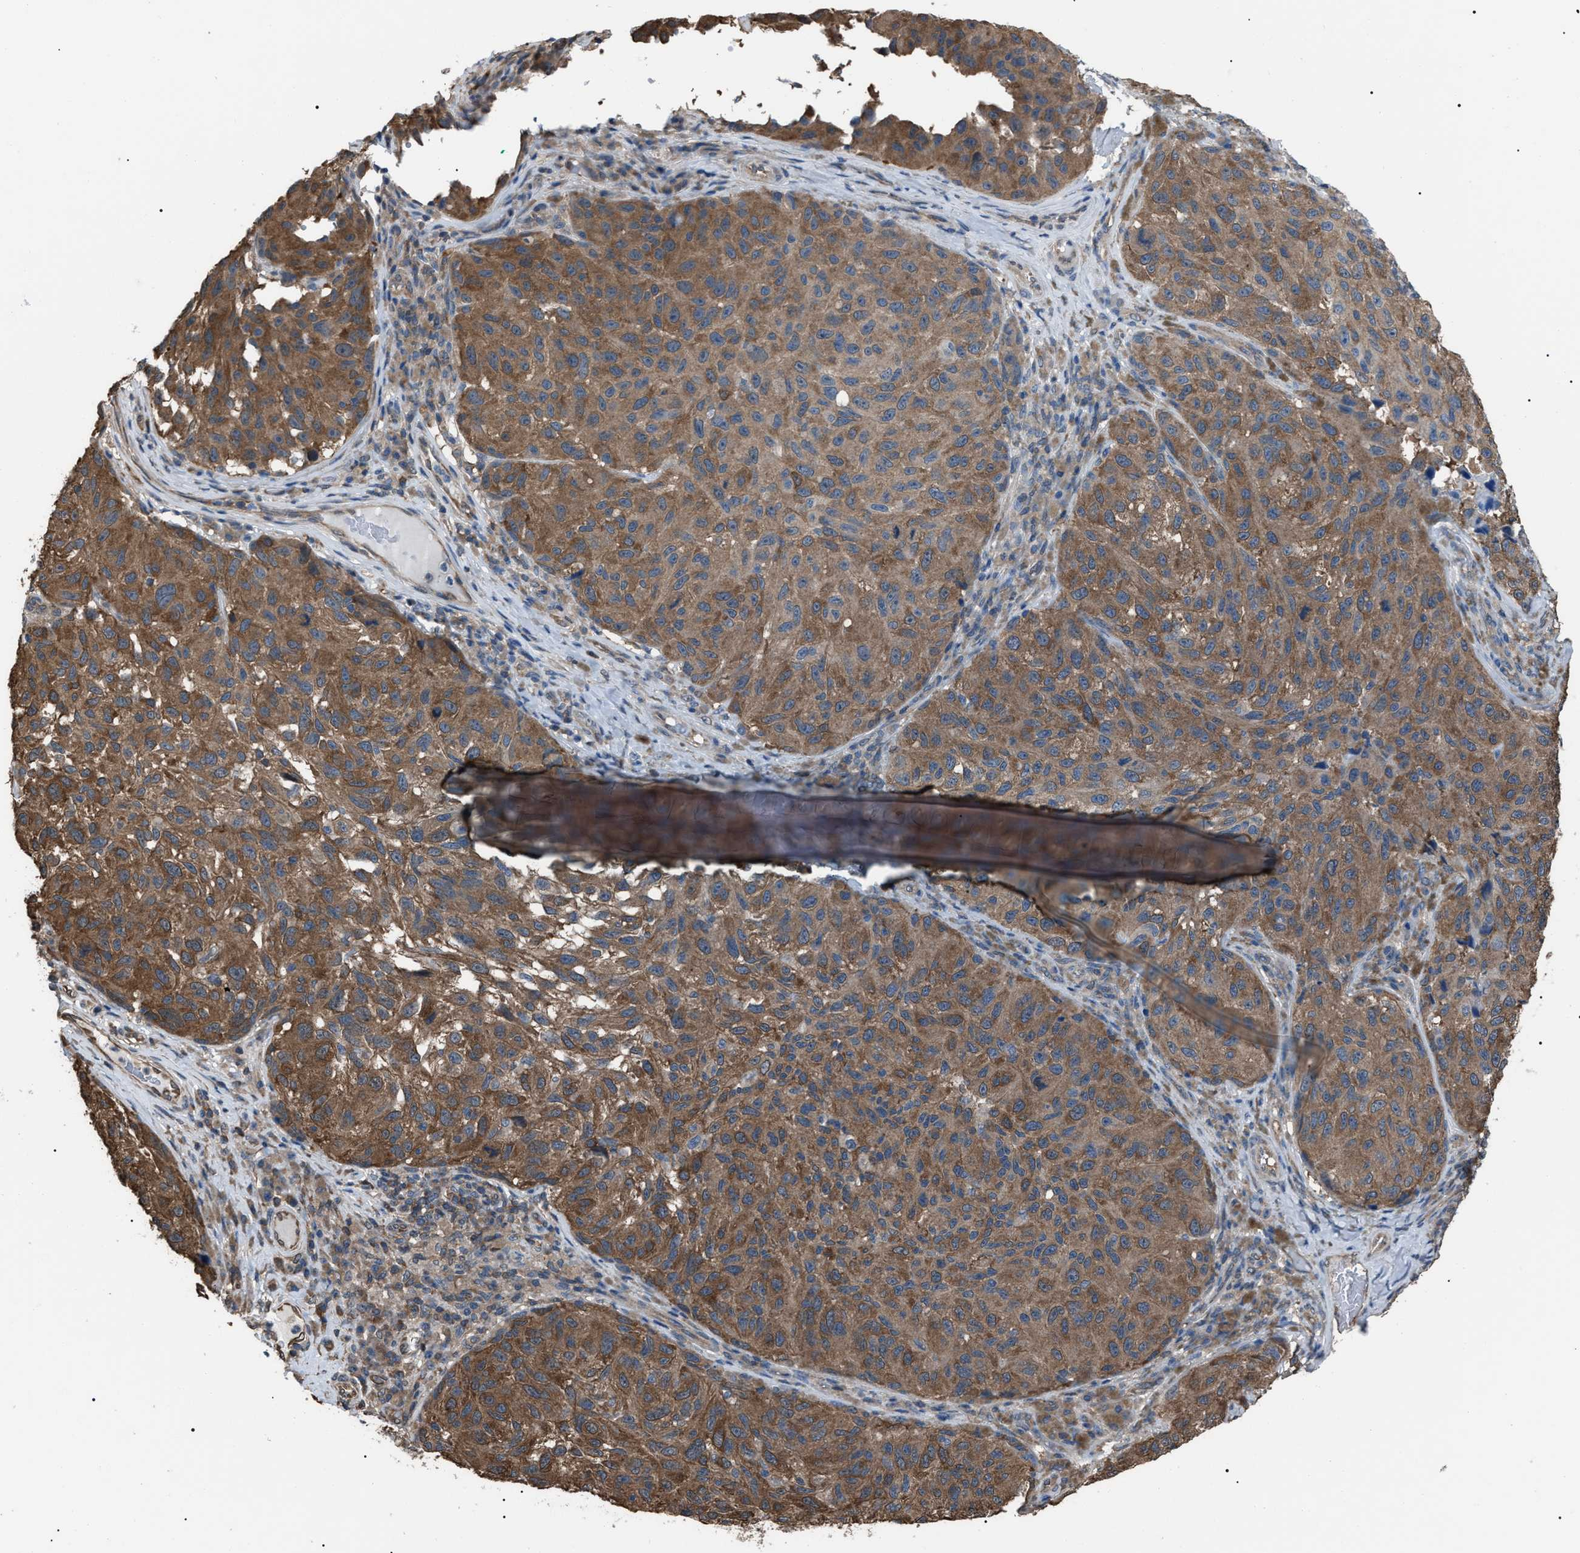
{"staining": {"intensity": "moderate", "quantity": ">75%", "location": "cytoplasmic/membranous"}, "tissue": "melanoma", "cell_type": "Tumor cells", "image_type": "cancer", "snomed": [{"axis": "morphology", "description": "Malignant melanoma, NOS"}, {"axis": "topography", "description": "Skin"}], "caption": "Immunohistochemistry micrograph of malignant melanoma stained for a protein (brown), which shows medium levels of moderate cytoplasmic/membranous staining in about >75% of tumor cells.", "gene": "PDCD5", "patient": {"sex": "female", "age": 73}}